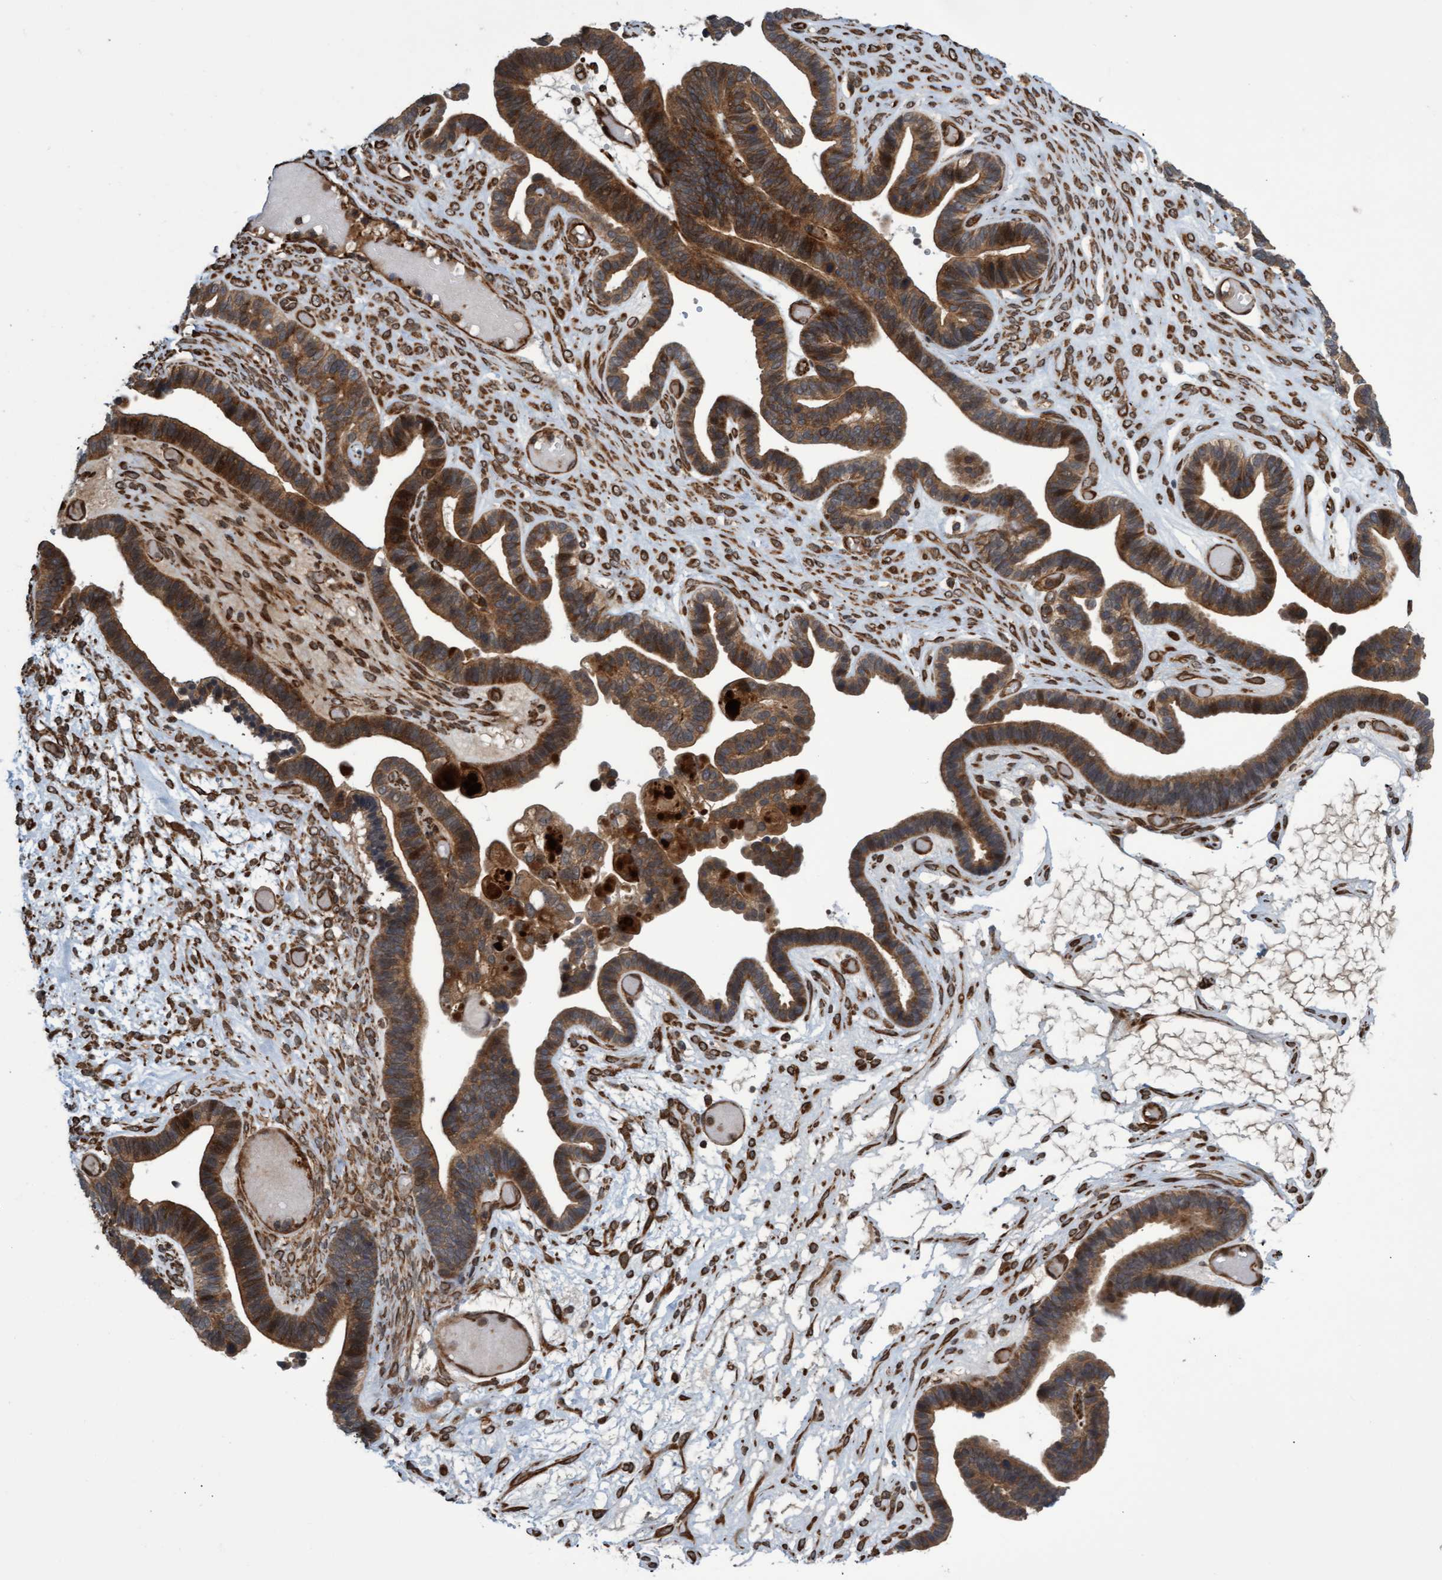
{"staining": {"intensity": "moderate", "quantity": ">75%", "location": "cytoplasmic/membranous"}, "tissue": "ovarian cancer", "cell_type": "Tumor cells", "image_type": "cancer", "snomed": [{"axis": "morphology", "description": "Cystadenocarcinoma, serous, NOS"}, {"axis": "topography", "description": "Ovary"}], "caption": "Ovarian cancer (serous cystadenocarcinoma) tissue displays moderate cytoplasmic/membranous expression in approximately >75% of tumor cells", "gene": "TNFRSF10B", "patient": {"sex": "female", "age": 56}}